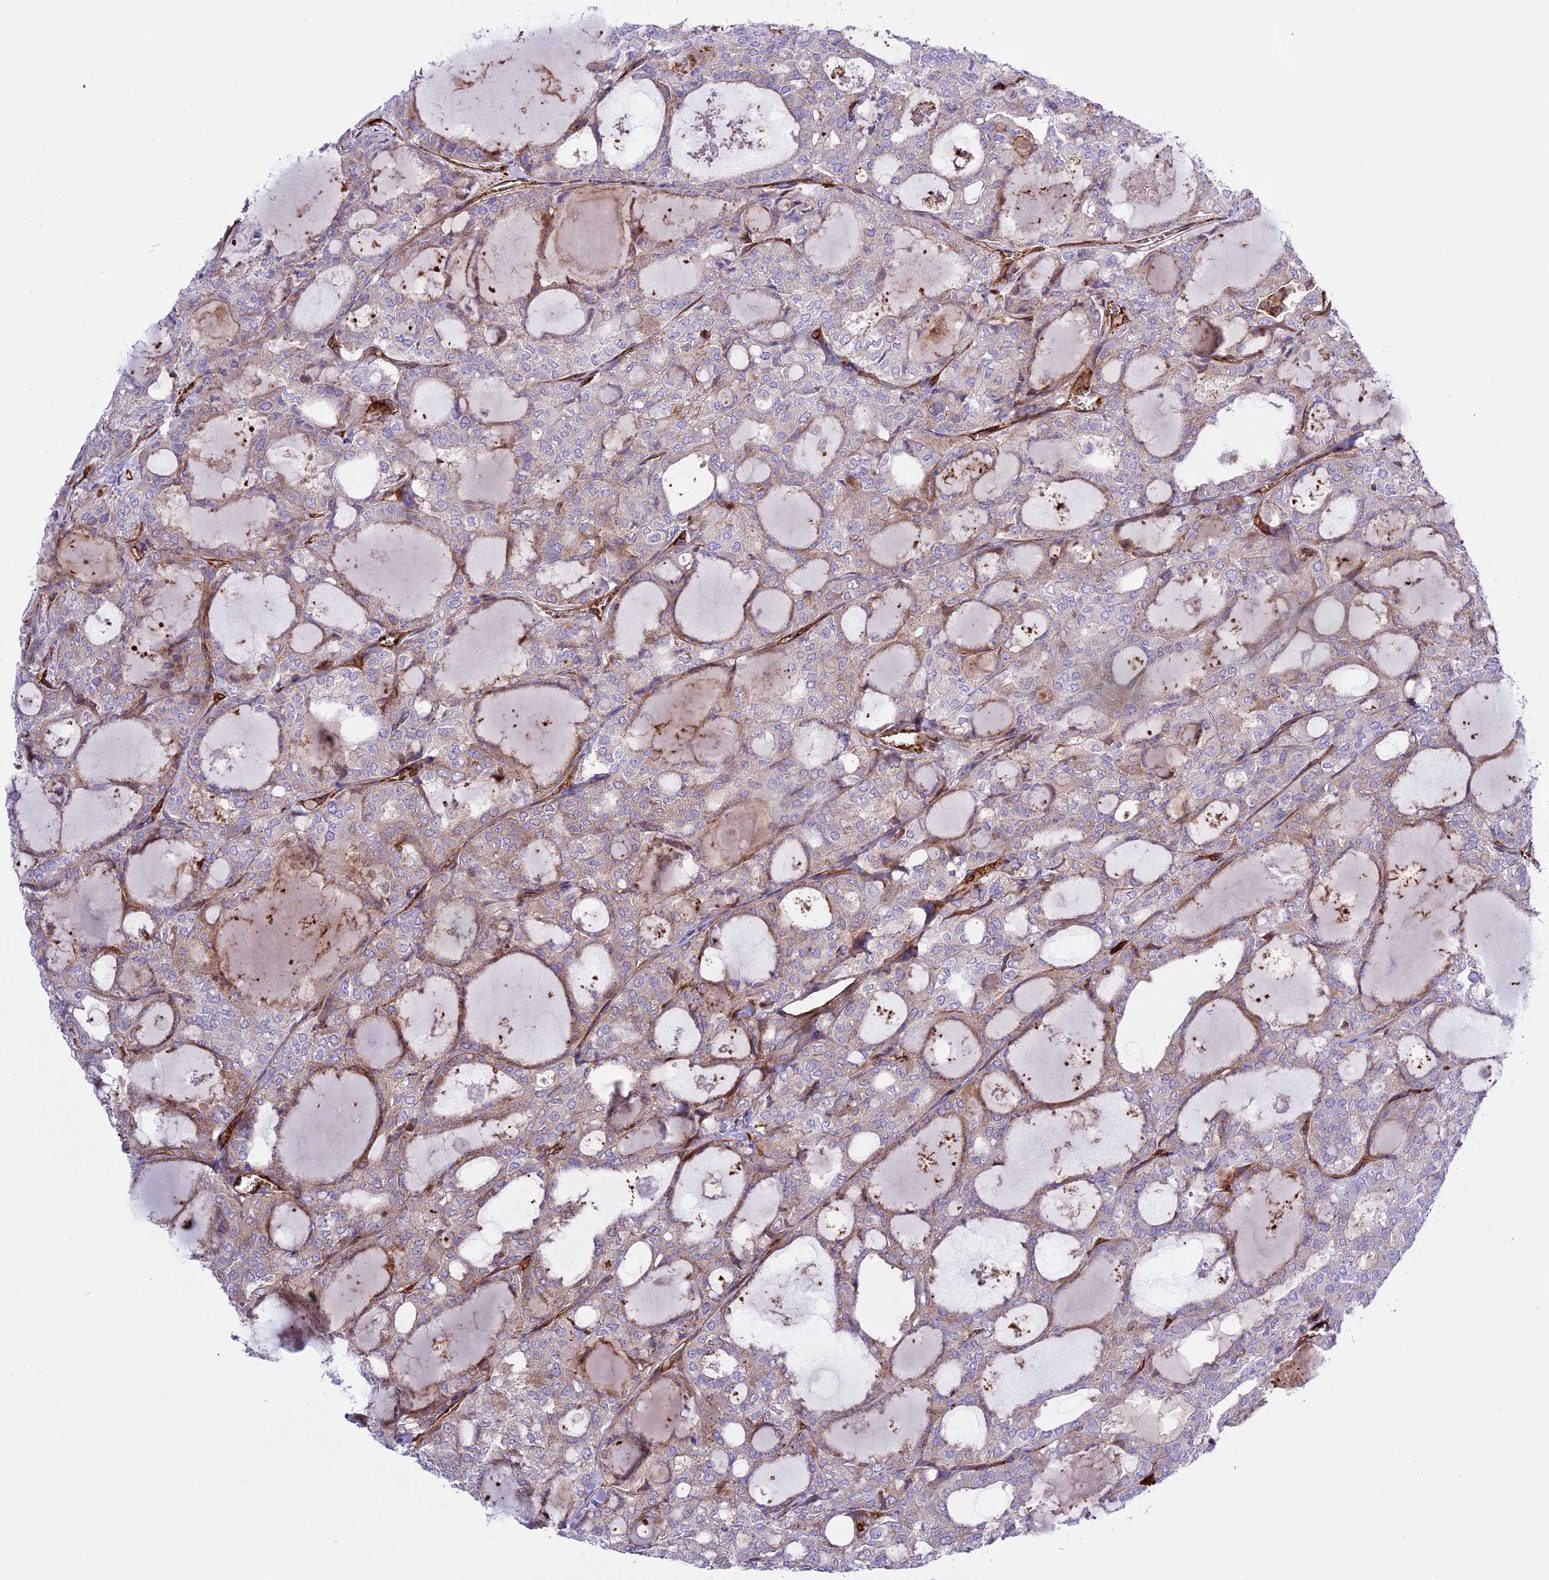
{"staining": {"intensity": "negative", "quantity": "none", "location": "none"}, "tissue": "thyroid cancer", "cell_type": "Tumor cells", "image_type": "cancer", "snomed": [{"axis": "morphology", "description": "Follicular adenoma carcinoma, NOS"}, {"axis": "topography", "description": "Thyroid gland"}], "caption": "Thyroid follicular adenoma carcinoma stained for a protein using IHC exhibits no staining tumor cells.", "gene": "CD99L2", "patient": {"sex": "male", "age": 75}}